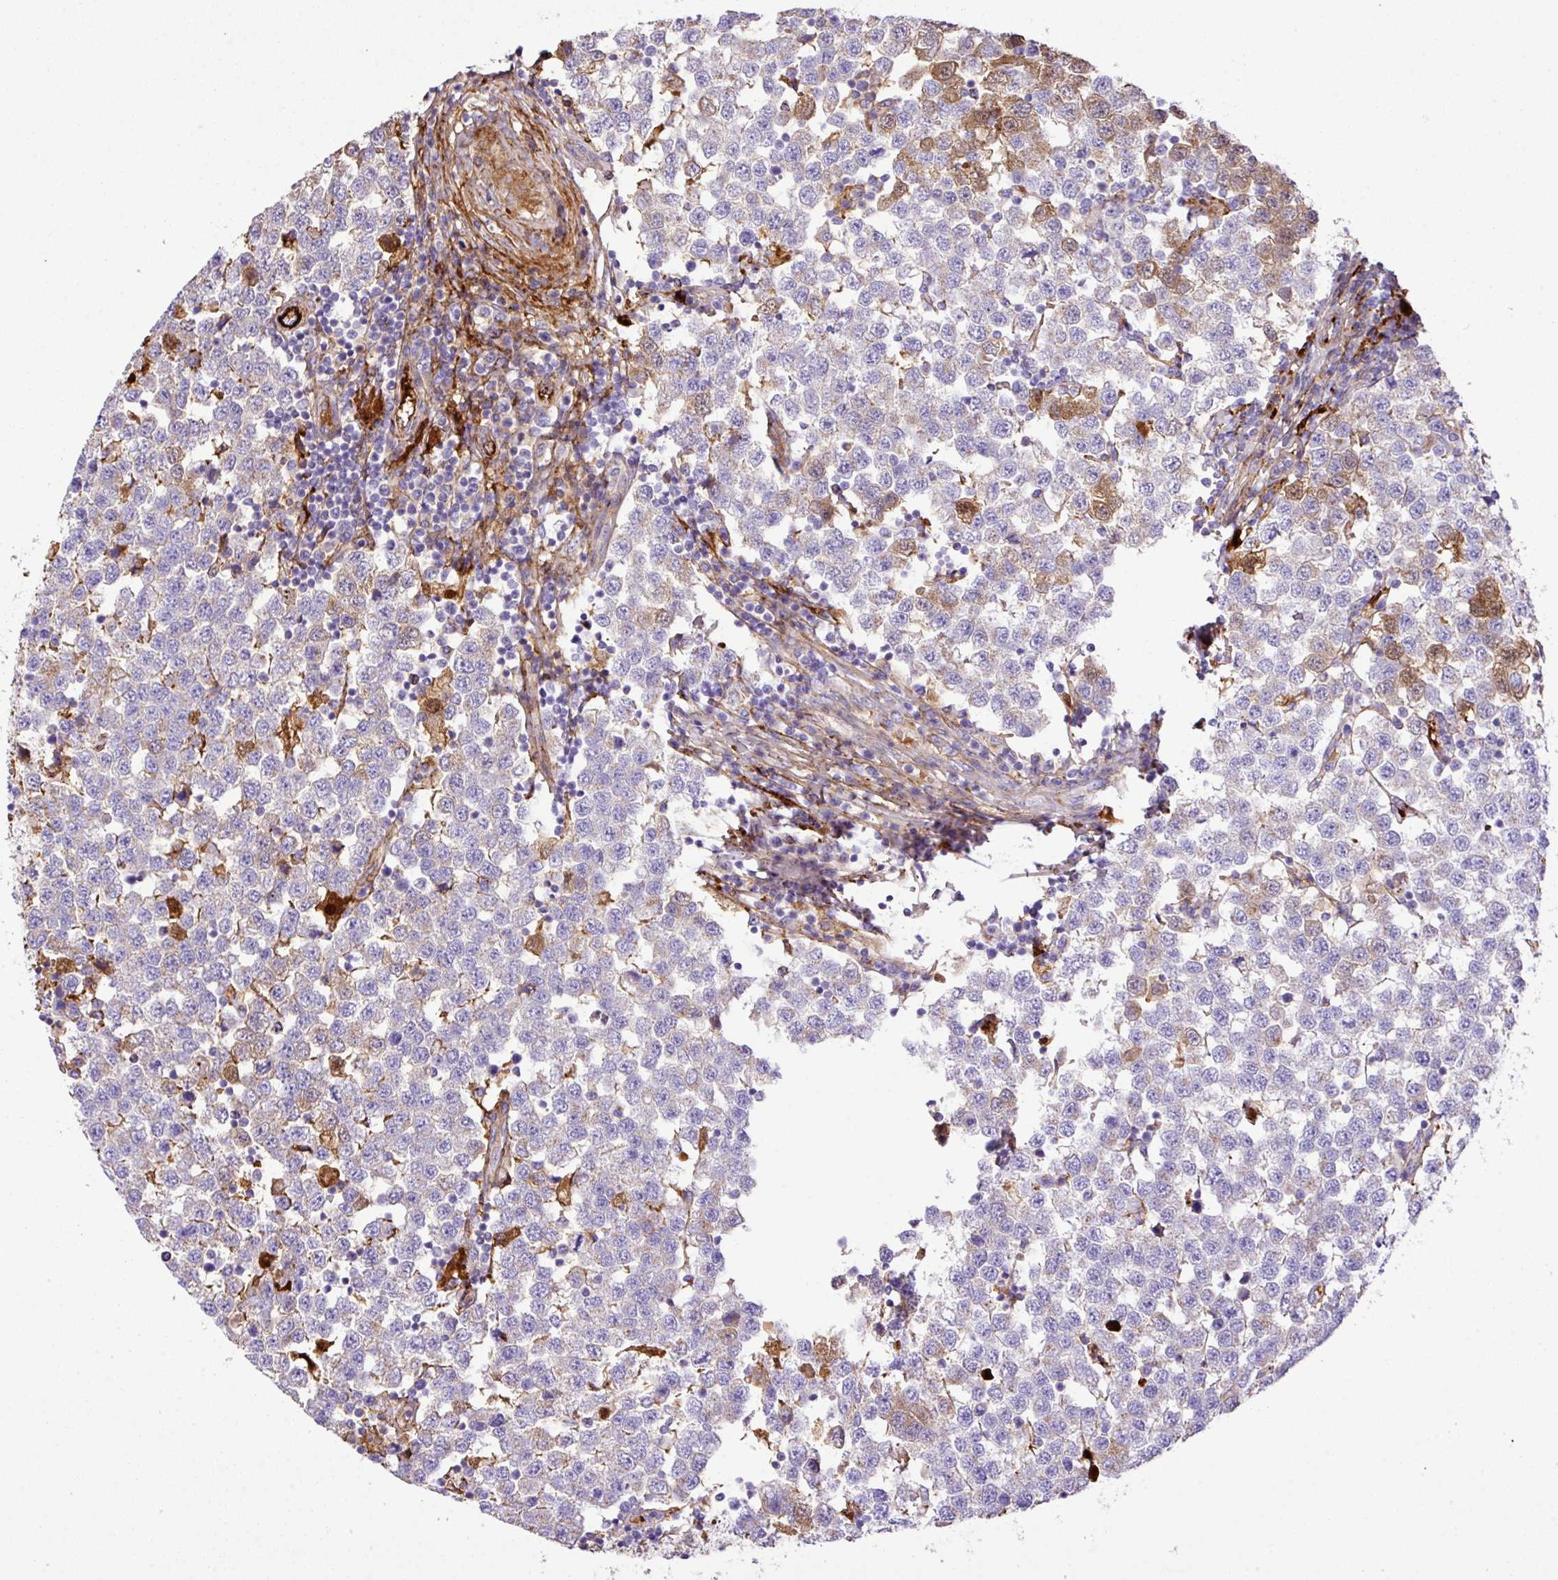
{"staining": {"intensity": "moderate", "quantity": "<25%", "location": "cytoplasmic/membranous,nuclear"}, "tissue": "testis cancer", "cell_type": "Tumor cells", "image_type": "cancer", "snomed": [{"axis": "morphology", "description": "Seminoma, NOS"}, {"axis": "topography", "description": "Testis"}], "caption": "This is an image of immunohistochemistry (IHC) staining of seminoma (testis), which shows moderate expression in the cytoplasmic/membranous and nuclear of tumor cells.", "gene": "CTXN2", "patient": {"sex": "male", "age": 34}}